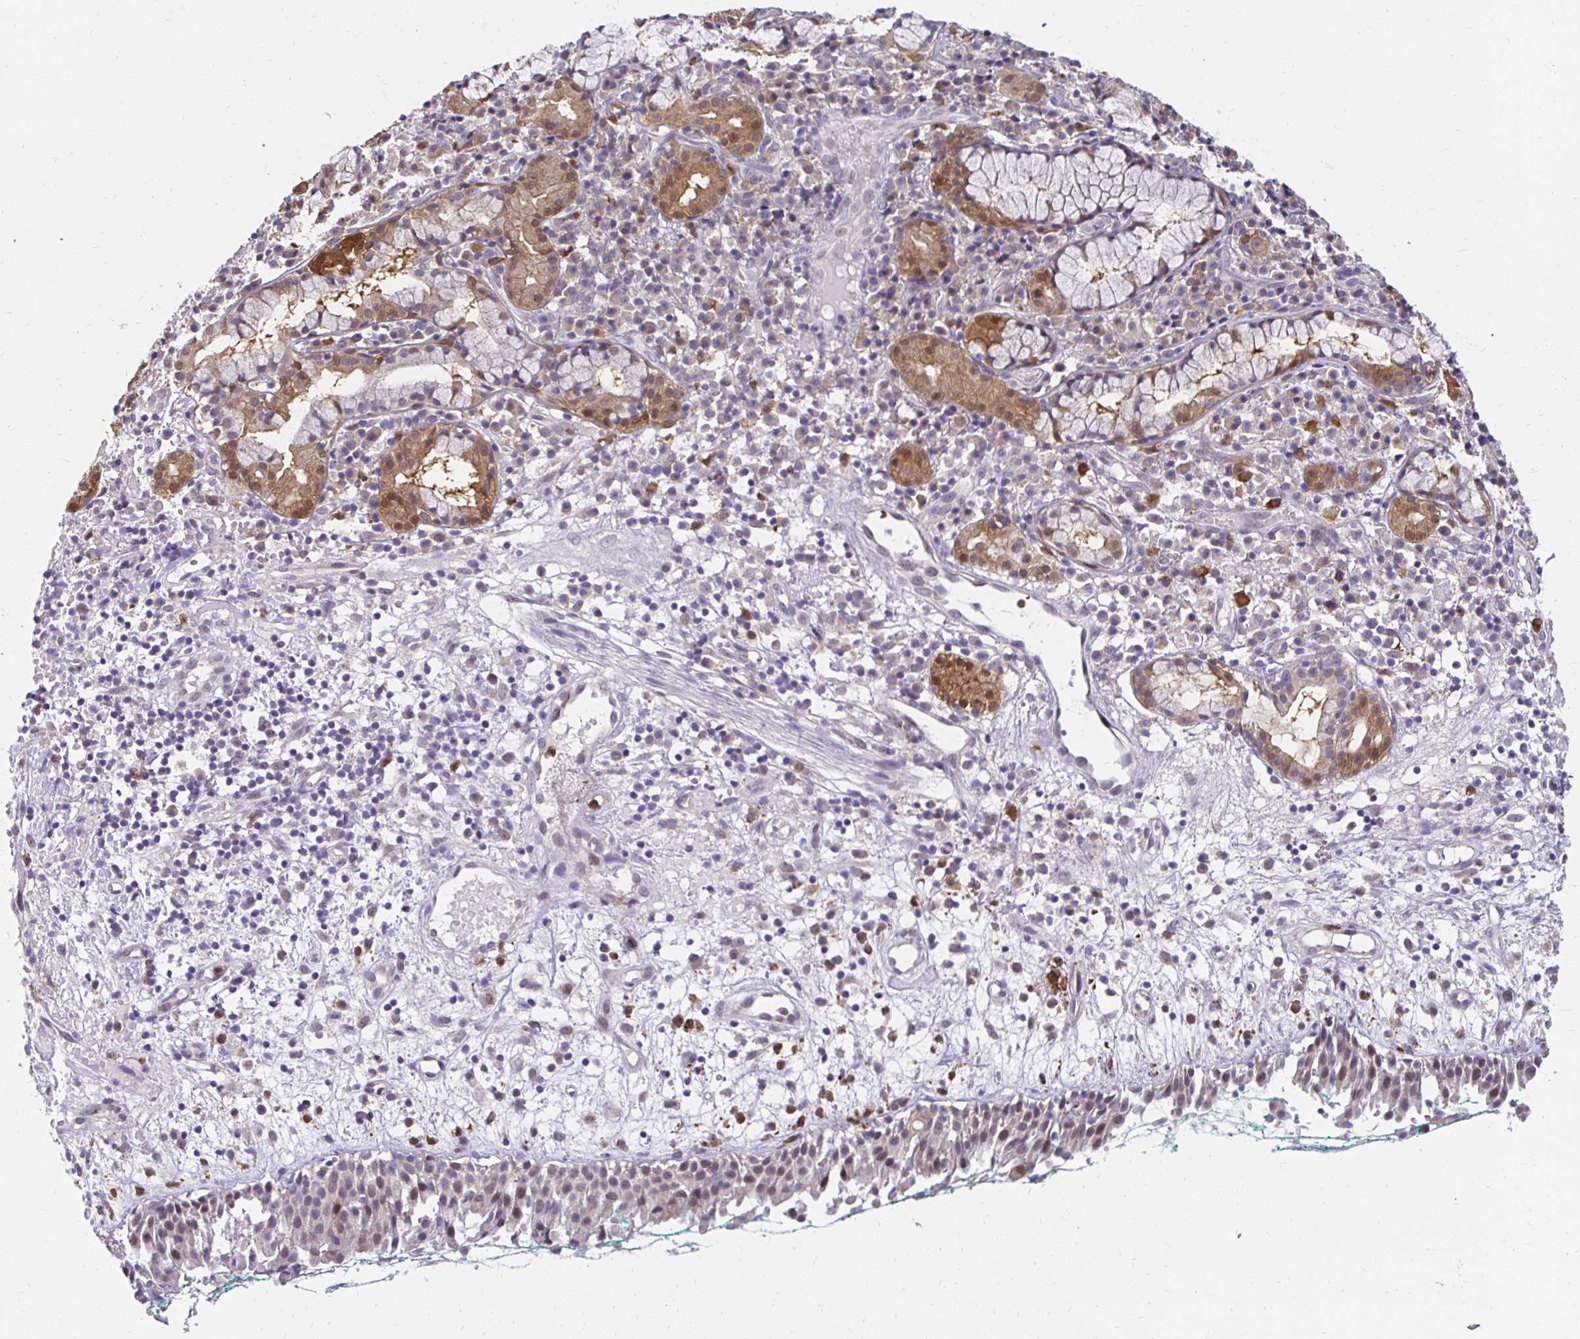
{"staining": {"intensity": "weak", "quantity": "25%-75%", "location": "cytoplasmic/membranous,nuclear"}, "tissue": "nasopharynx", "cell_type": "Respiratory epithelial cells", "image_type": "normal", "snomed": [{"axis": "morphology", "description": "Normal tissue, NOS"}, {"axis": "morphology", "description": "Basal cell carcinoma"}, {"axis": "topography", "description": "Cartilage tissue"}, {"axis": "topography", "description": "Nasopharynx"}, {"axis": "topography", "description": "Oral tissue"}], "caption": "This is a micrograph of IHC staining of unremarkable nasopharynx, which shows weak positivity in the cytoplasmic/membranous,nuclear of respiratory epithelial cells.", "gene": "PADI2", "patient": {"sex": "female", "age": 77}}